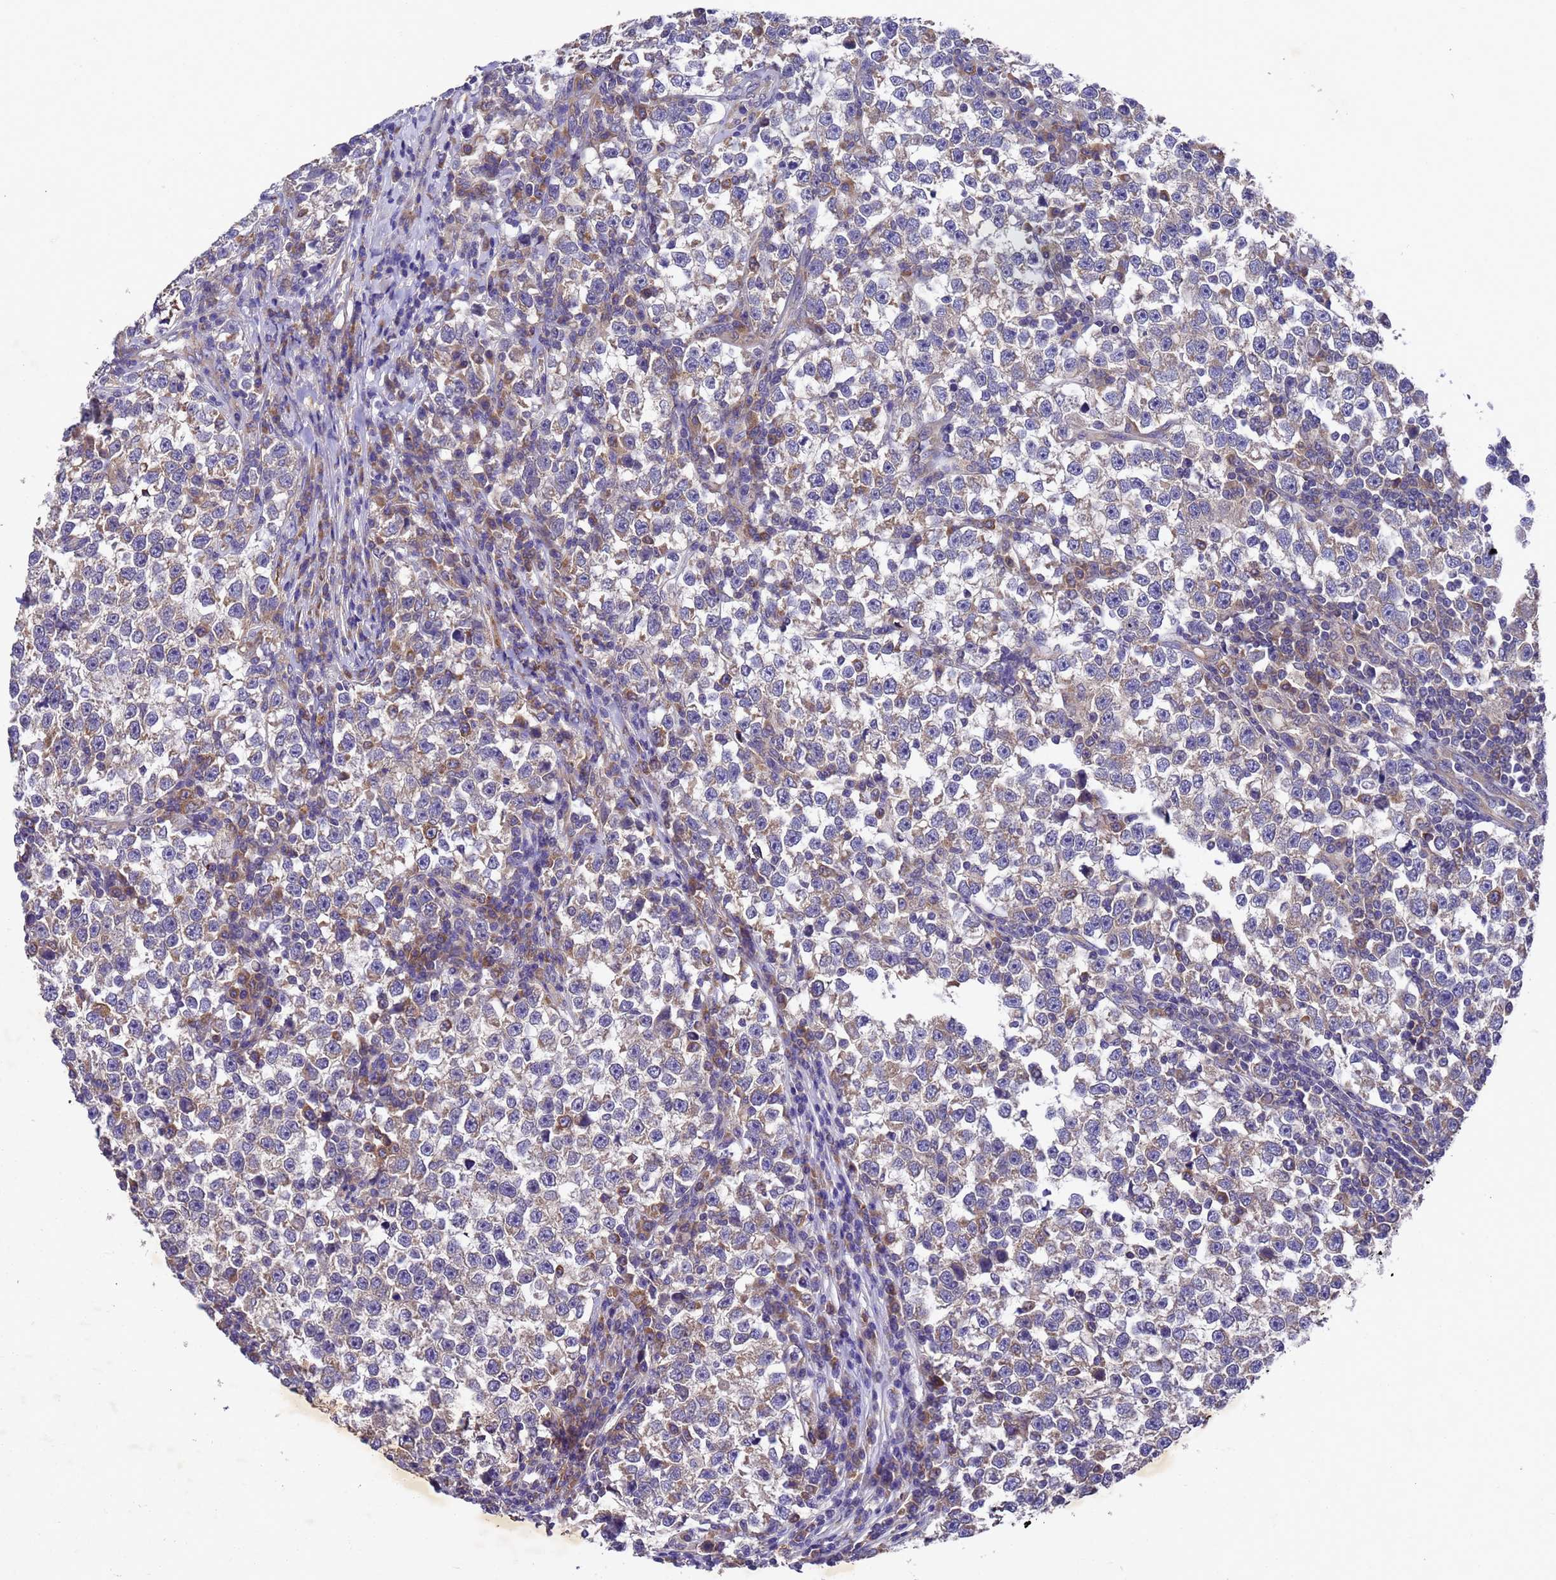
{"staining": {"intensity": "weak", "quantity": "25%-75%", "location": "cytoplasmic/membranous"}, "tissue": "testis cancer", "cell_type": "Tumor cells", "image_type": "cancer", "snomed": [{"axis": "morphology", "description": "Normal tissue, NOS"}, {"axis": "morphology", "description": "Seminoma, NOS"}, {"axis": "topography", "description": "Testis"}], "caption": "Brown immunohistochemical staining in testis cancer (seminoma) reveals weak cytoplasmic/membranous positivity in approximately 25%-75% of tumor cells.", "gene": "DCAF12L2", "patient": {"sex": "male", "age": 43}}